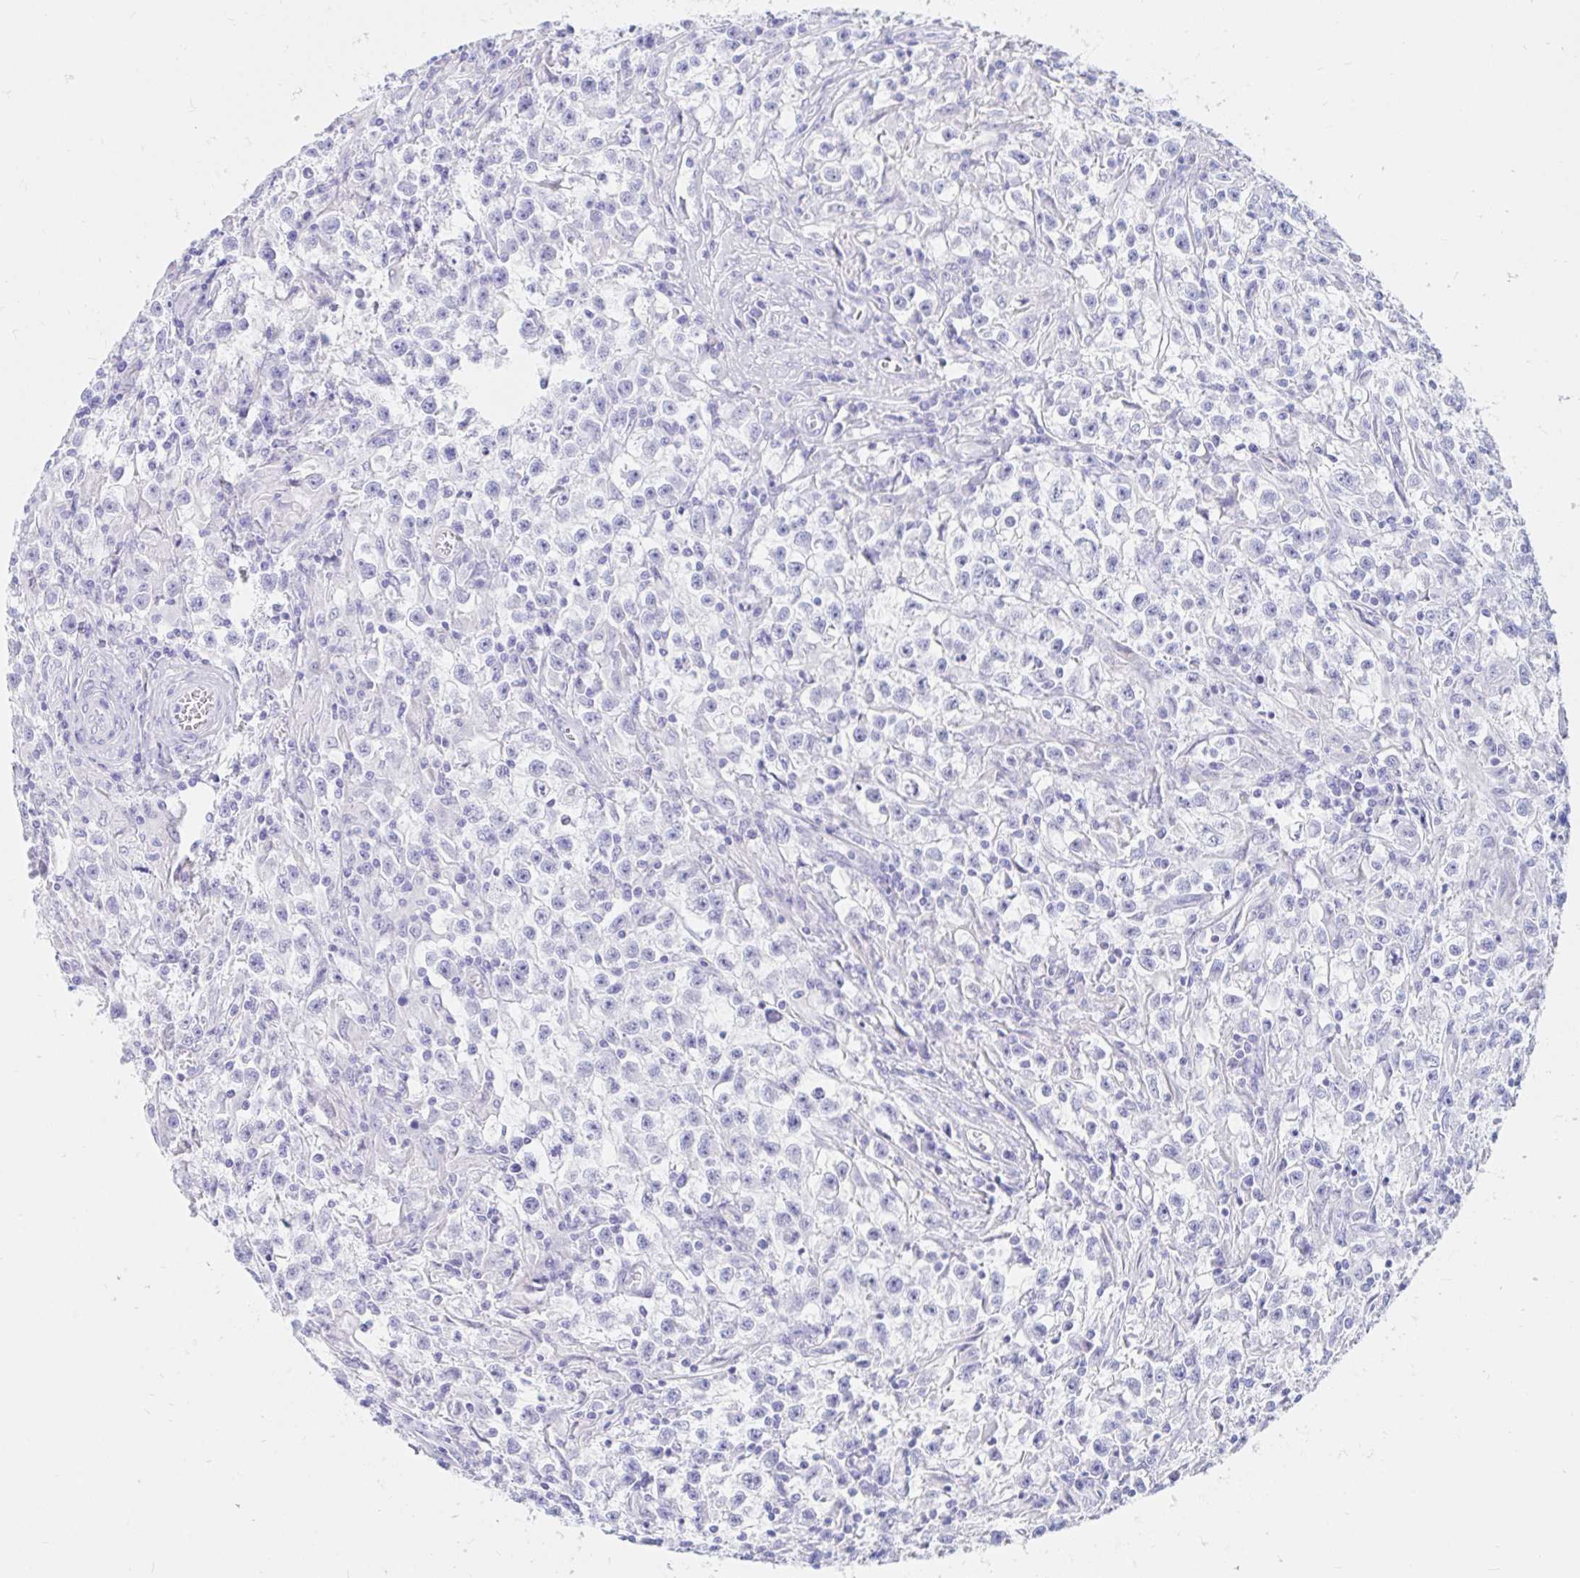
{"staining": {"intensity": "negative", "quantity": "none", "location": "none"}, "tissue": "testis cancer", "cell_type": "Tumor cells", "image_type": "cancer", "snomed": [{"axis": "morphology", "description": "Seminoma, NOS"}, {"axis": "topography", "description": "Testis"}], "caption": "DAB (3,3'-diaminobenzidine) immunohistochemical staining of testis seminoma displays no significant staining in tumor cells.", "gene": "OR6T1", "patient": {"sex": "male", "age": 31}}